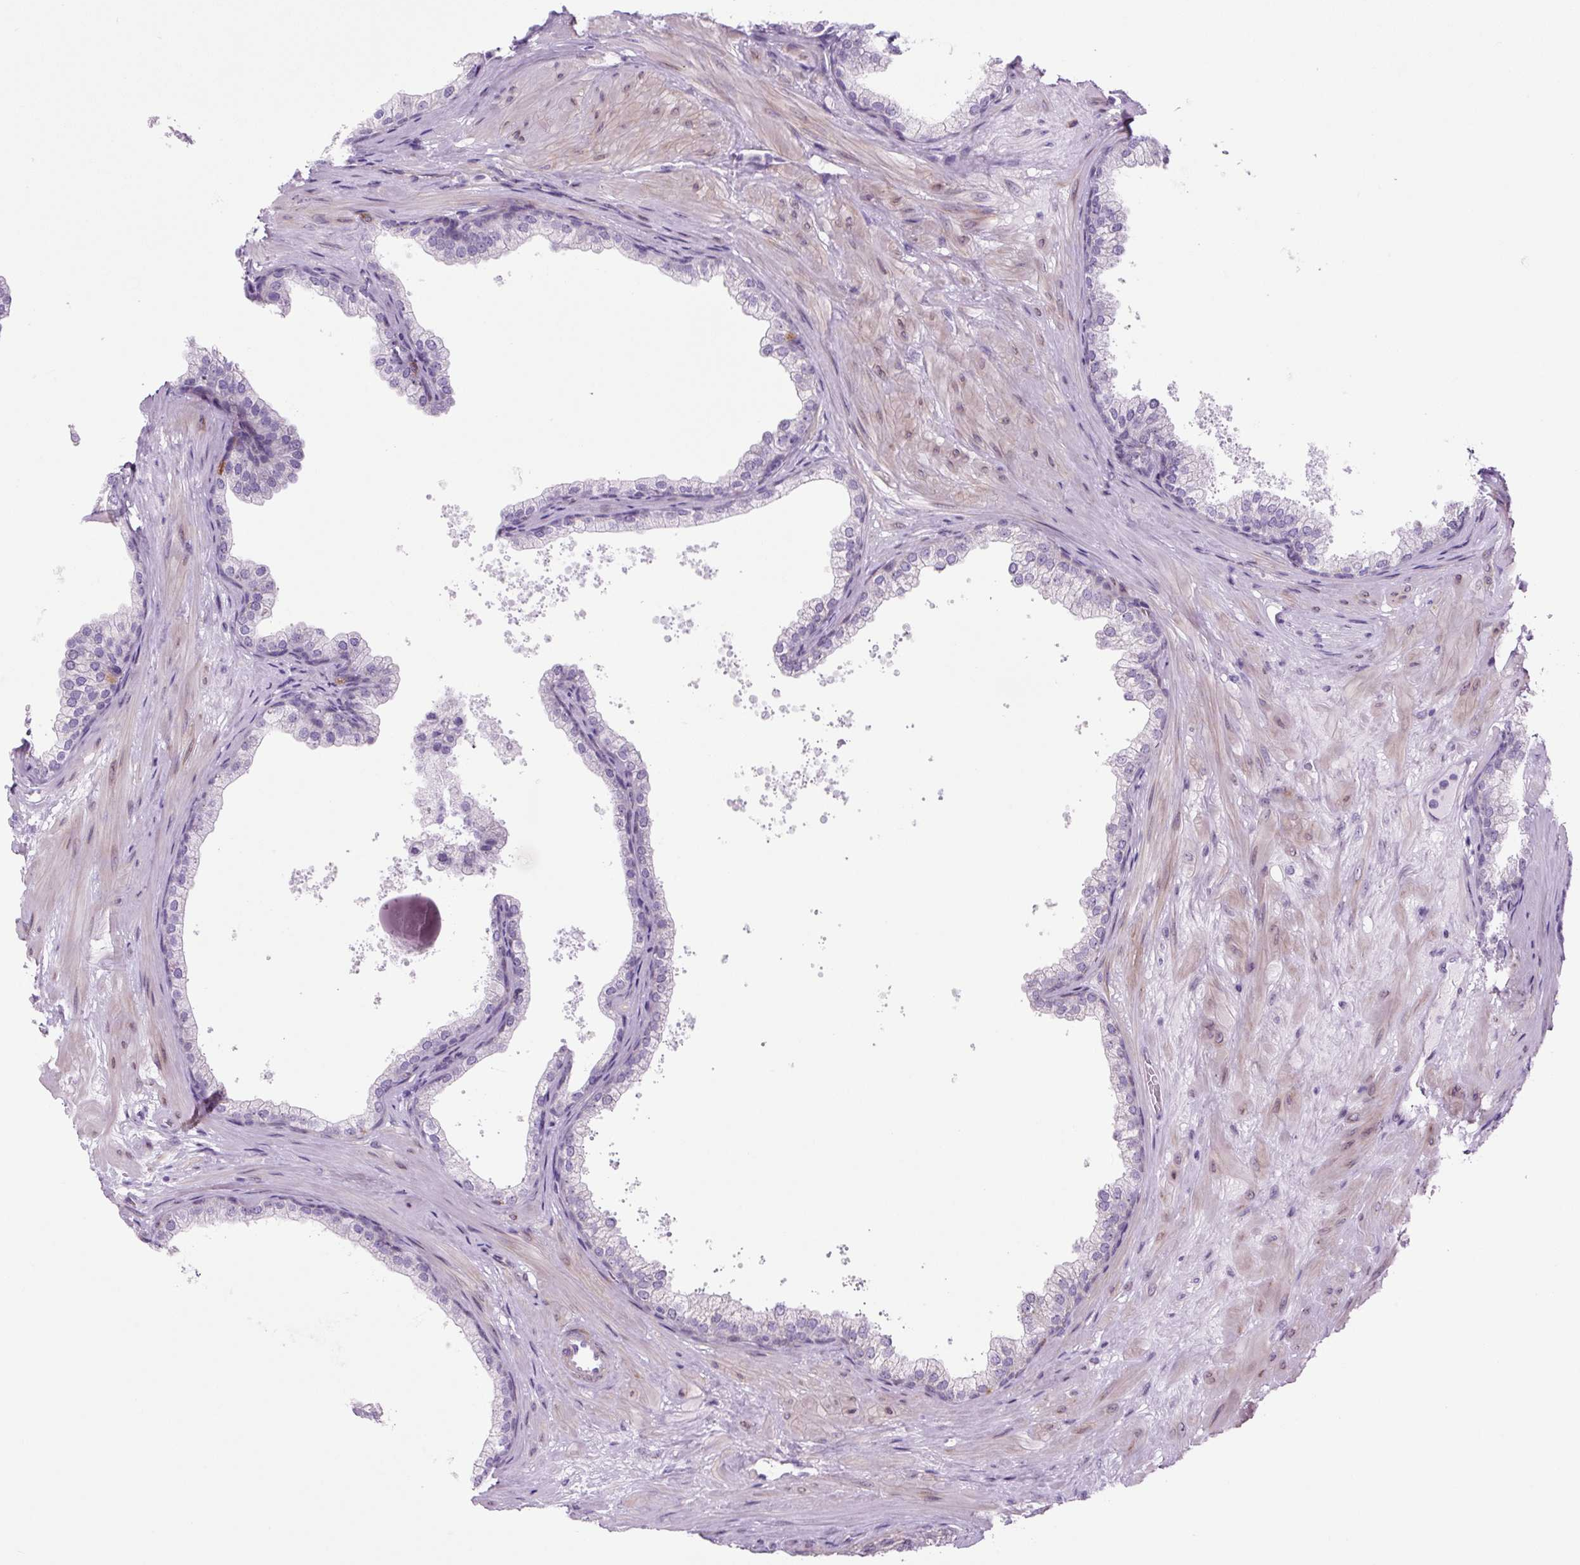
{"staining": {"intensity": "negative", "quantity": "none", "location": "none"}, "tissue": "prostate", "cell_type": "Glandular cells", "image_type": "normal", "snomed": [{"axis": "morphology", "description": "Normal tissue, NOS"}, {"axis": "topography", "description": "Prostate"}], "caption": "DAB immunohistochemical staining of unremarkable prostate displays no significant staining in glandular cells. (DAB IHC, high magnification).", "gene": "RRS1", "patient": {"sex": "male", "age": 37}}